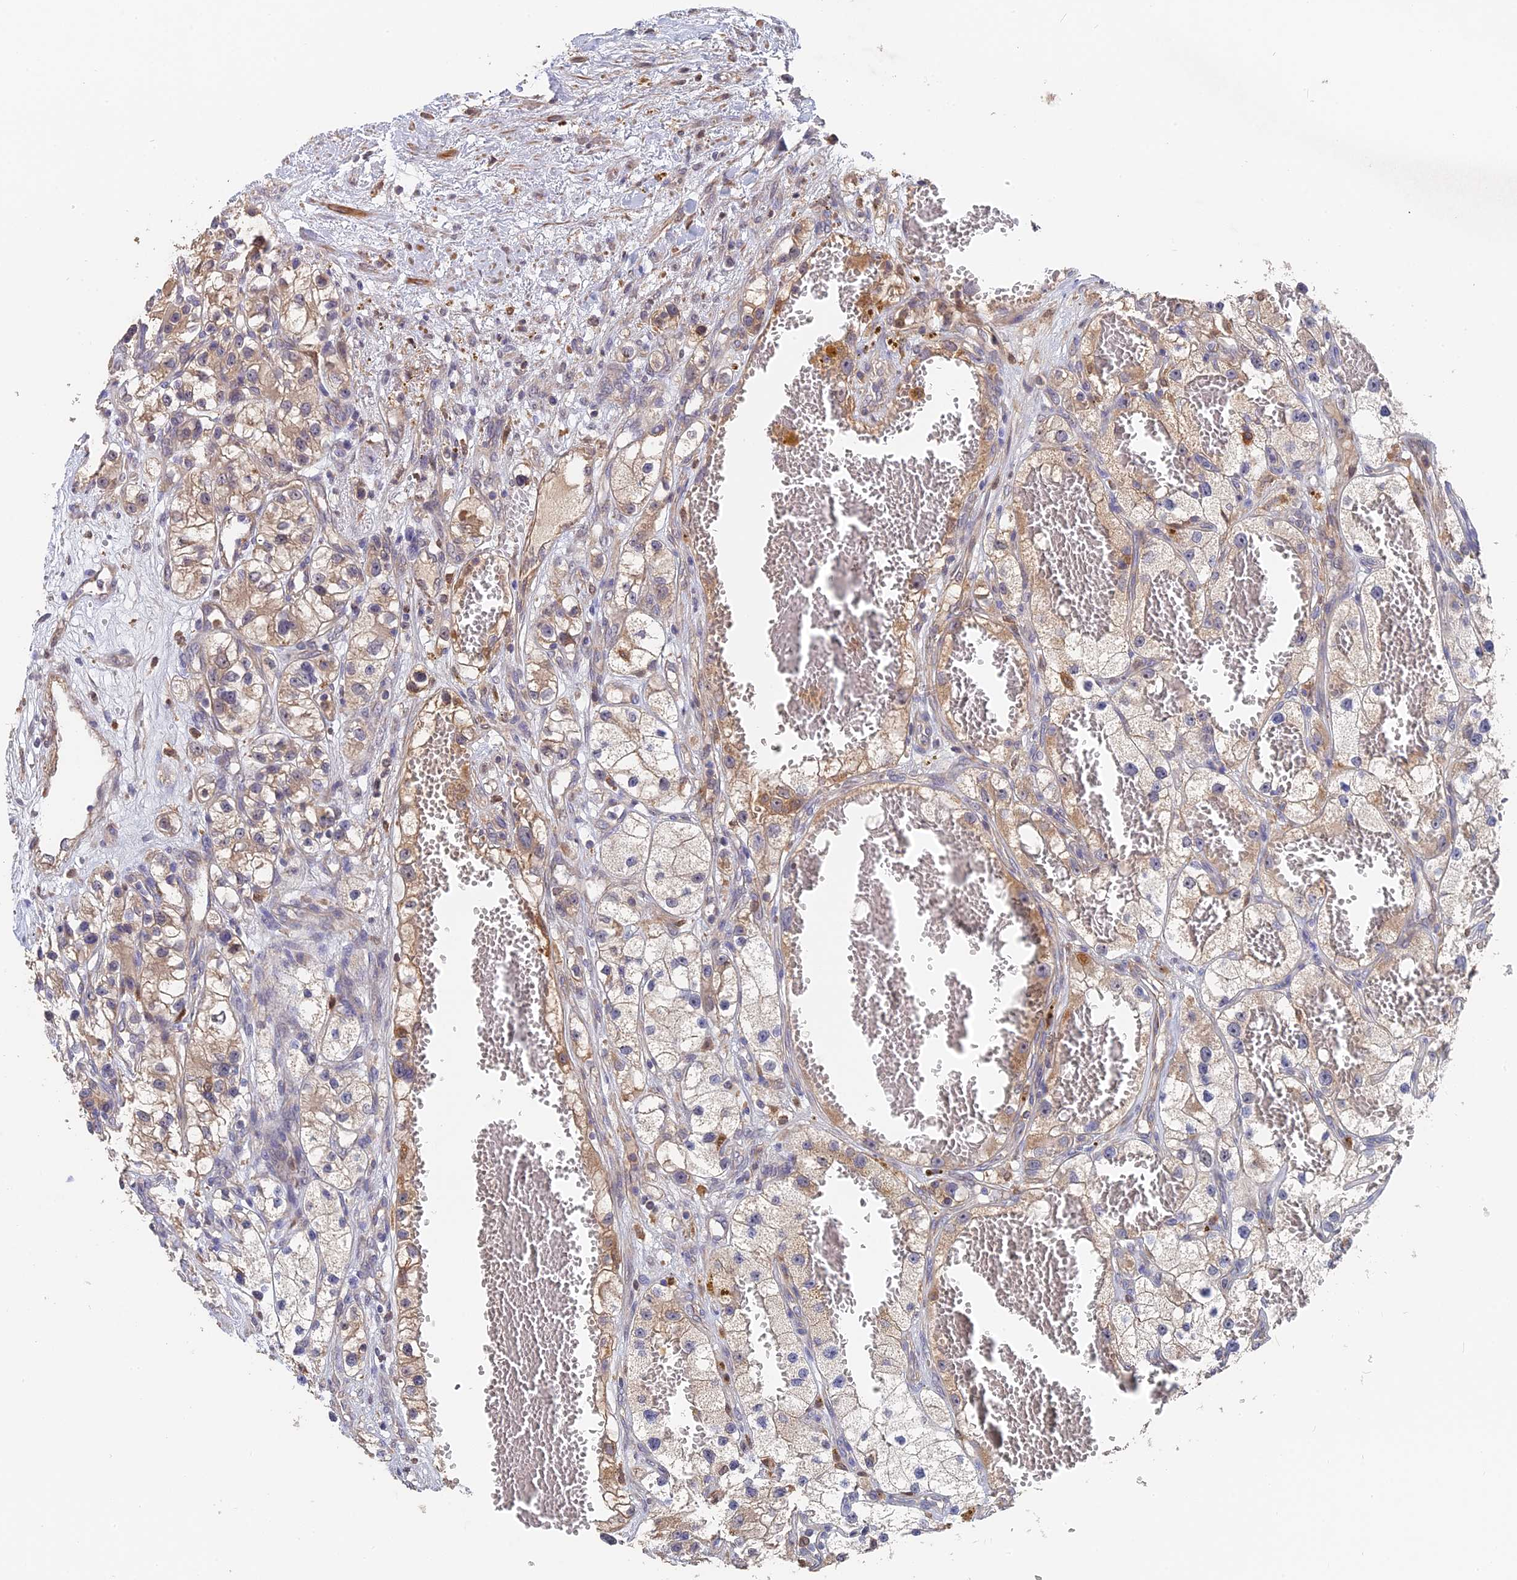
{"staining": {"intensity": "moderate", "quantity": "25%-75%", "location": "cytoplasmic/membranous"}, "tissue": "renal cancer", "cell_type": "Tumor cells", "image_type": "cancer", "snomed": [{"axis": "morphology", "description": "Adenocarcinoma, NOS"}, {"axis": "topography", "description": "Kidney"}], "caption": "Renal cancer stained with a brown dye displays moderate cytoplasmic/membranous positive staining in approximately 25%-75% of tumor cells.", "gene": "SAC3D1", "patient": {"sex": "female", "age": 57}}